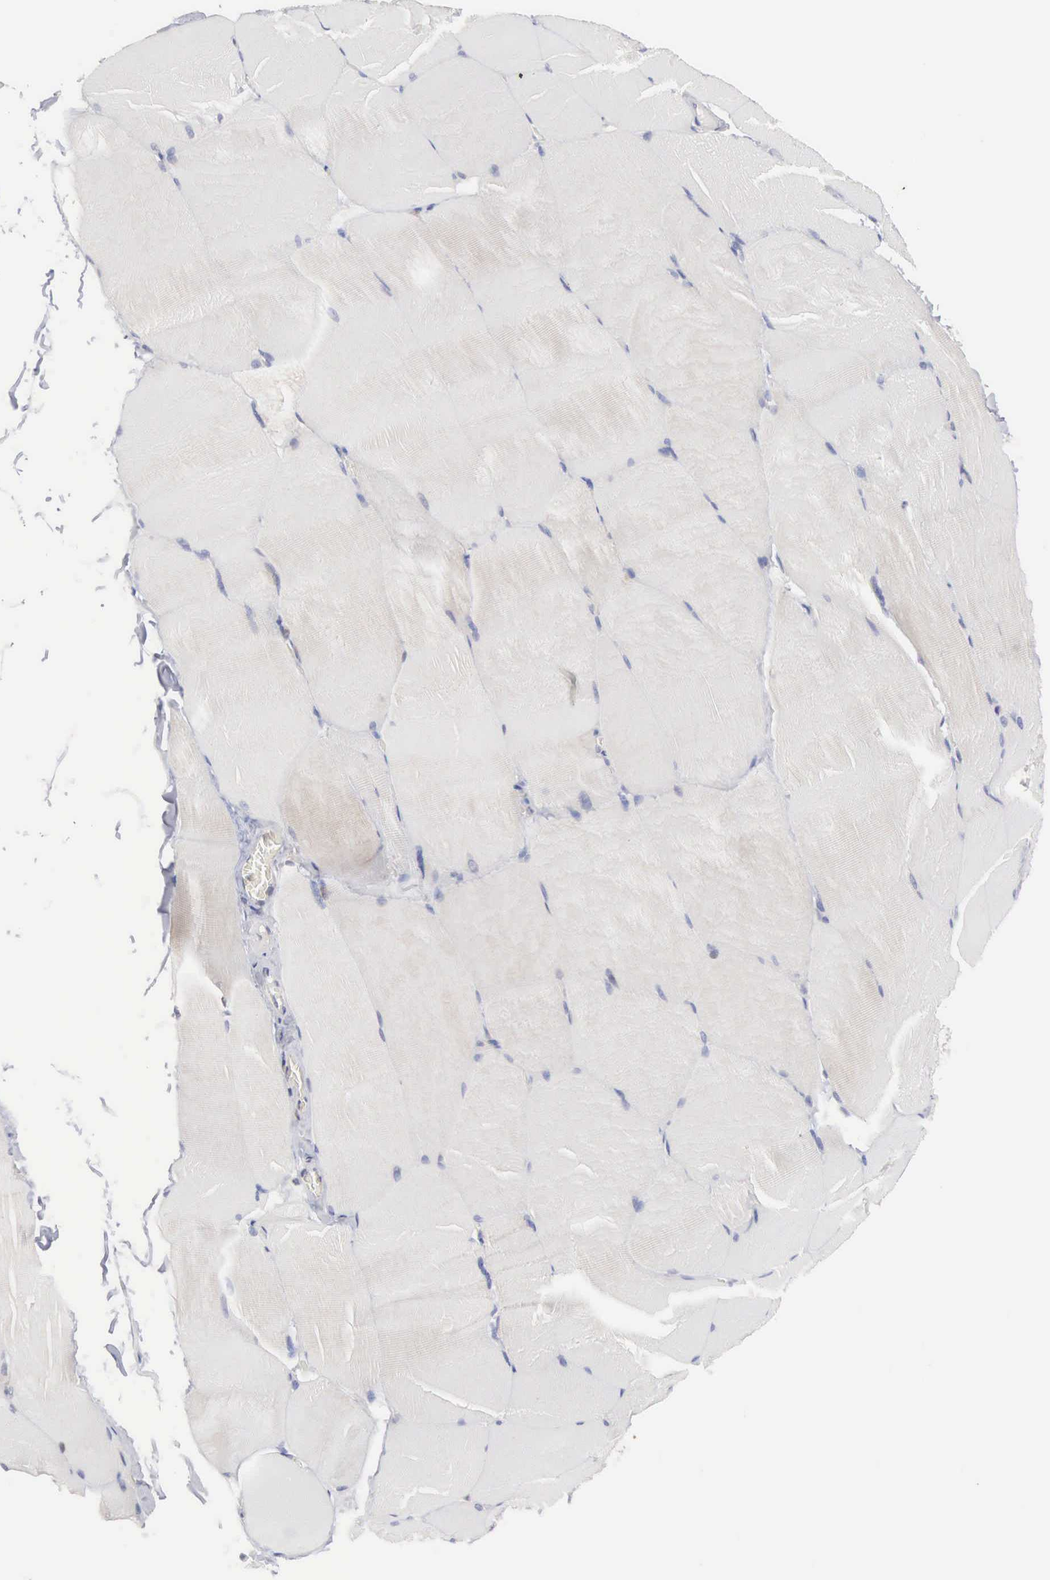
{"staining": {"intensity": "negative", "quantity": "none", "location": "none"}, "tissue": "skeletal muscle", "cell_type": "Myocytes", "image_type": "normal", "snomed": [{"axis": "morphology", "description": "Normal tissue, NOS"}, {"axis": "topography", "description": "Skeletal muscle"}], "caption": "IHC photomicrograph of normal human skeletal muscle stained for a protein (brown), which shows no expression in myocytes. Nuclei are stained in blue.", "gene": "MTHFD1", "patient": {"sex": "male", "age": 71}}